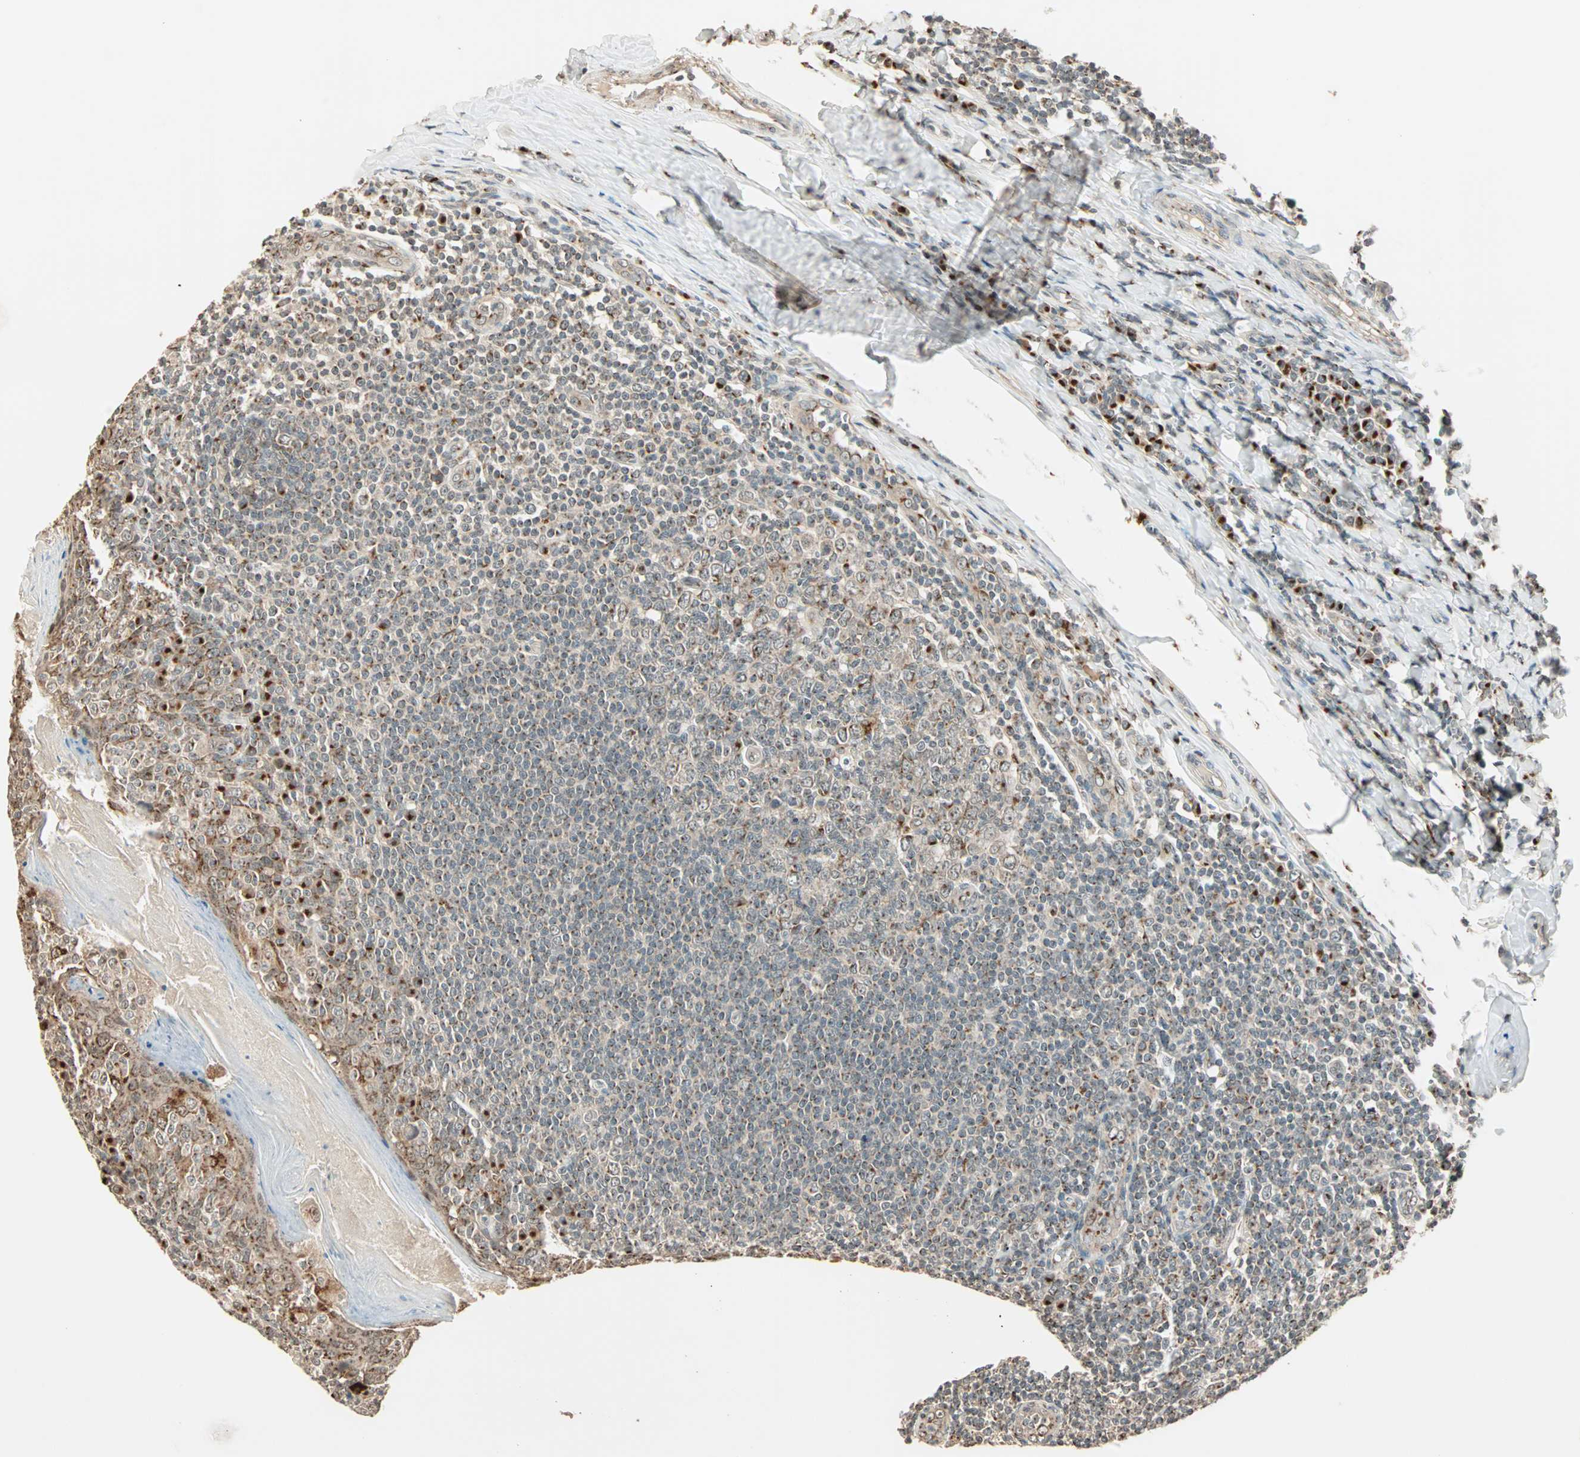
{"staining": {"intensity": "weak", "quantity": "25%-75%", "location": "cytoplasmic/membranous"}, "tissue": "tonsil", "cell_type": "Germinal center cells", "image_type": "normal", "snomed": [{"axis": "morphology", "description": "Normal tissue, NOS"}, {"axis": "topography", "description": "Tonsil"}], "caption": "This image demonstrates IHC staining of normal tonsil, with low weak cytoplasmic/membranous staining in about 25%-75% of germinal center cells.", "gene": "PRDM2", "patient": {"sex": "male", "age": 31}}